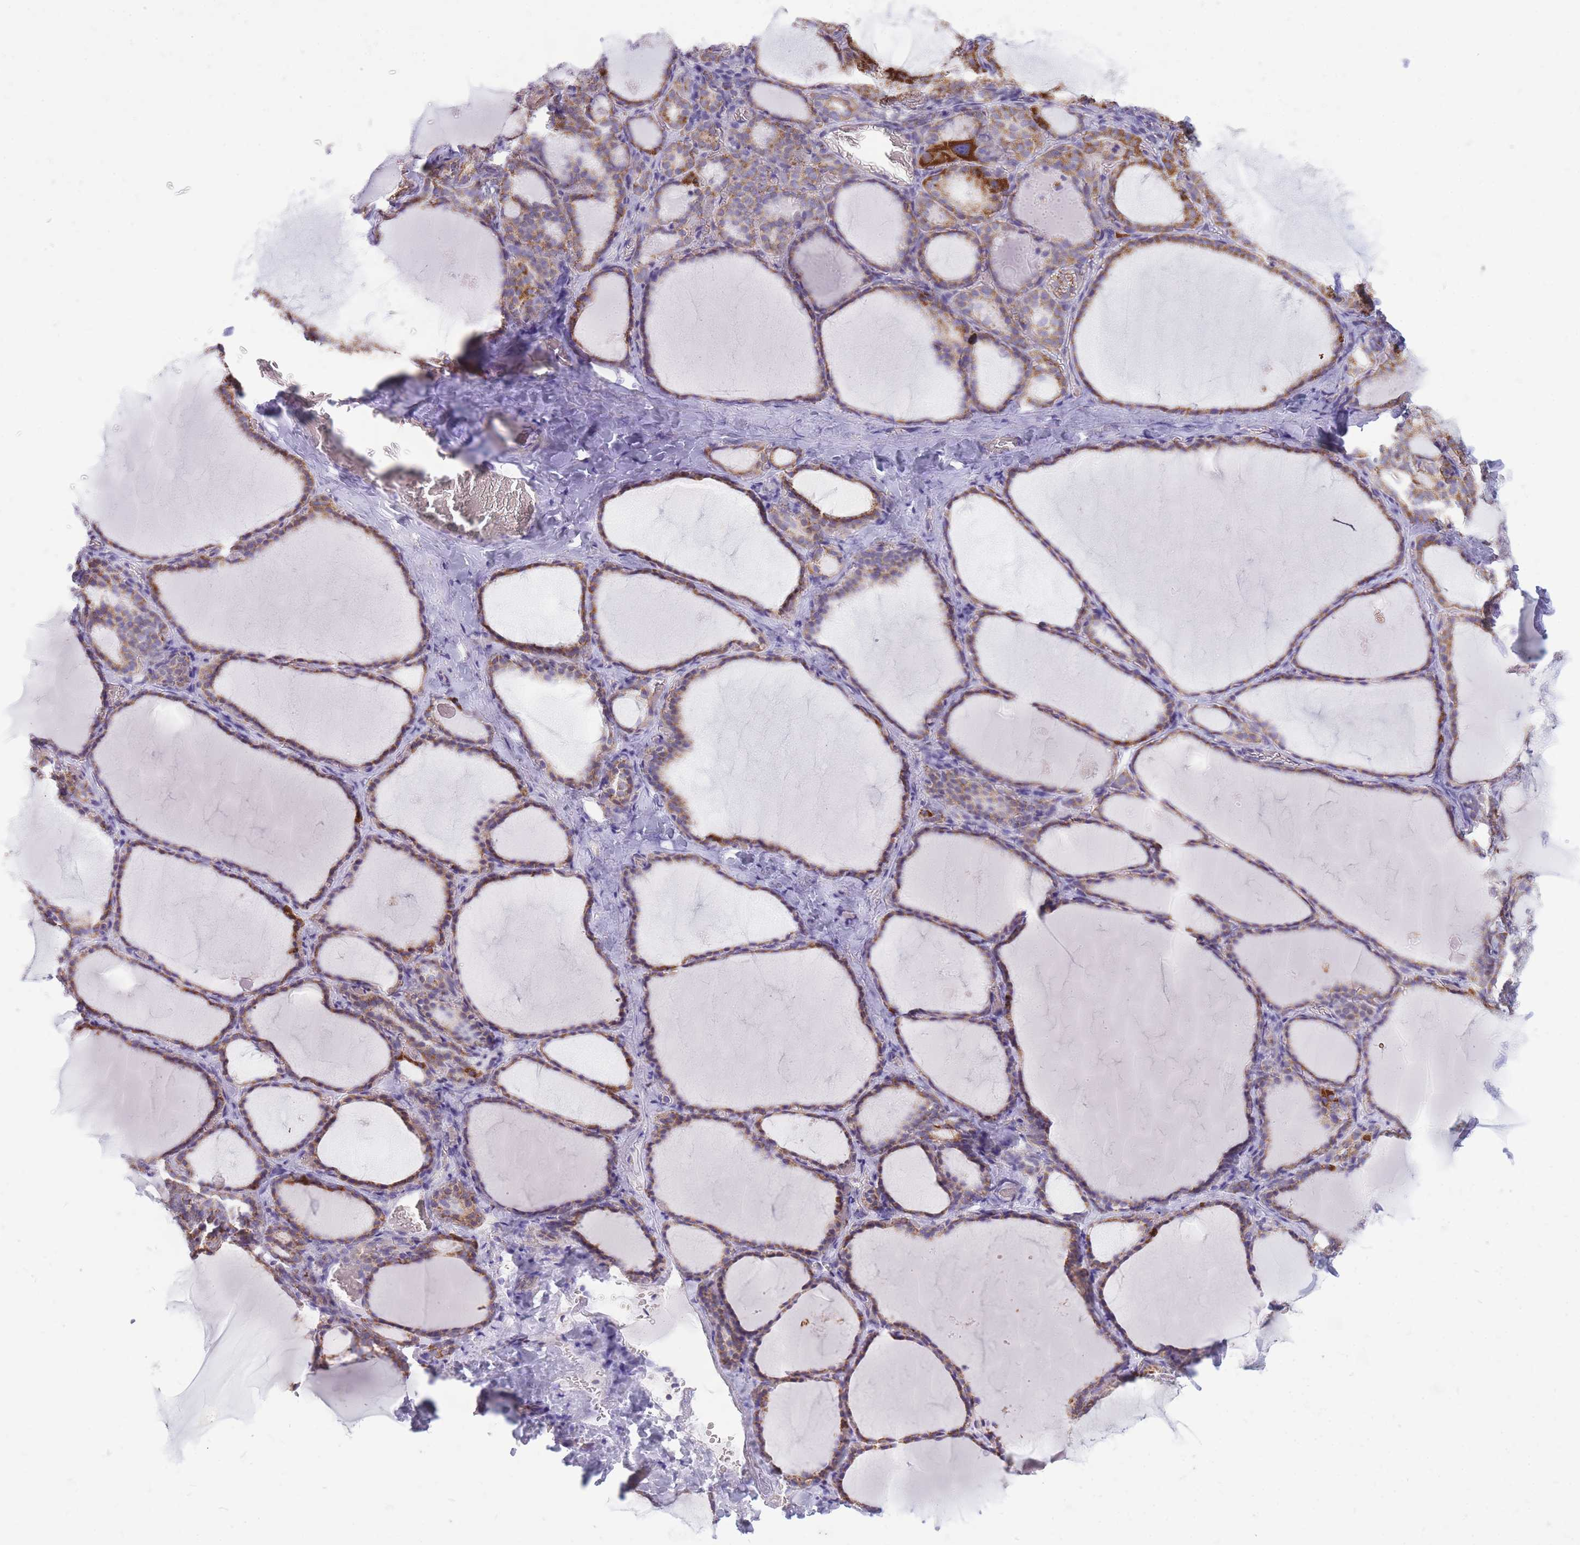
{"staining": {"intensity": "moderate", "quantity": ">75%", "location": "cytoplasmic/membranous"}, "tissue": "thyroid gland", "cell_type": "Glandular cells", "image_type": "normal", "snomed": [{"axis": "morphology", "description": "Normal tissue, NOS"}, {"axis": "topography", "description": "Thyroid gland"}], "caption": "The histopathology image displays staining of unremarkable thyroid gland, revealing moderate cytoplasmic/membranous protein expression (brown color) within glandular cells. The staining was performed using DAB (3,3'-diaminobenzidine) to visualize the protein expression in brown, while the nuclei were stained in blue with hematoxylin (Magnification: 20x).", "gene": "PCSK1", "patient": {"sex": "female", "age": 39}}